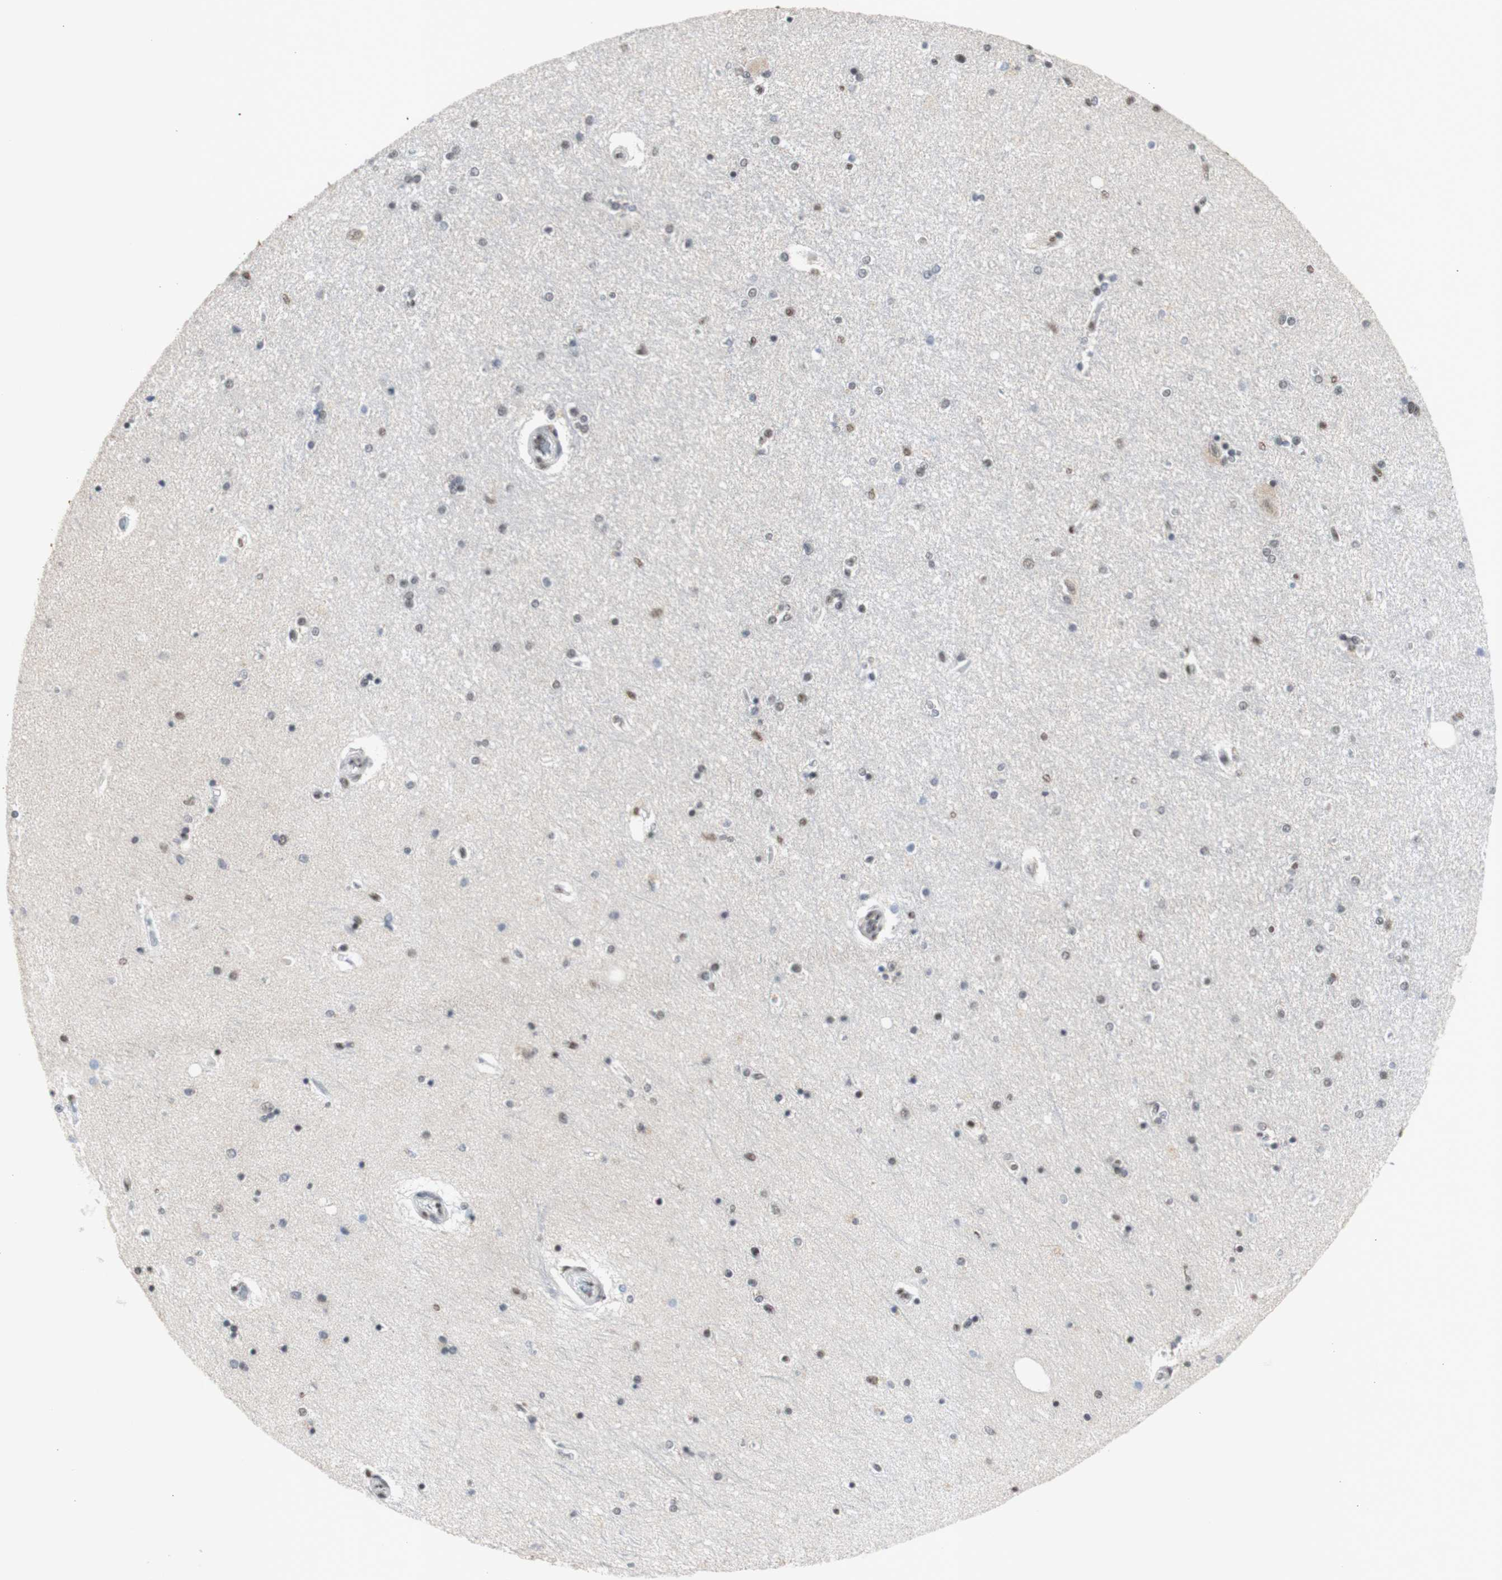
{"staining": {"intensity": "moderate", "quantity": "25%-75%", "location": "nuclear"}, "tissue": "hippocampus", "cell_type": "Glial cells", "image_type": "normal", "snomed": [{"axis": "morphology", "description": "Normal tissue, NOS"}, {"axis": "topography", "description": "Hippocampus"}], "caption": "A brown stain labels moderate nuclear expression of a protein in glial cells of unremarkable hippocampus.", "gene": "SNRPB", "patient": {"sex": "female", "age": 54}}